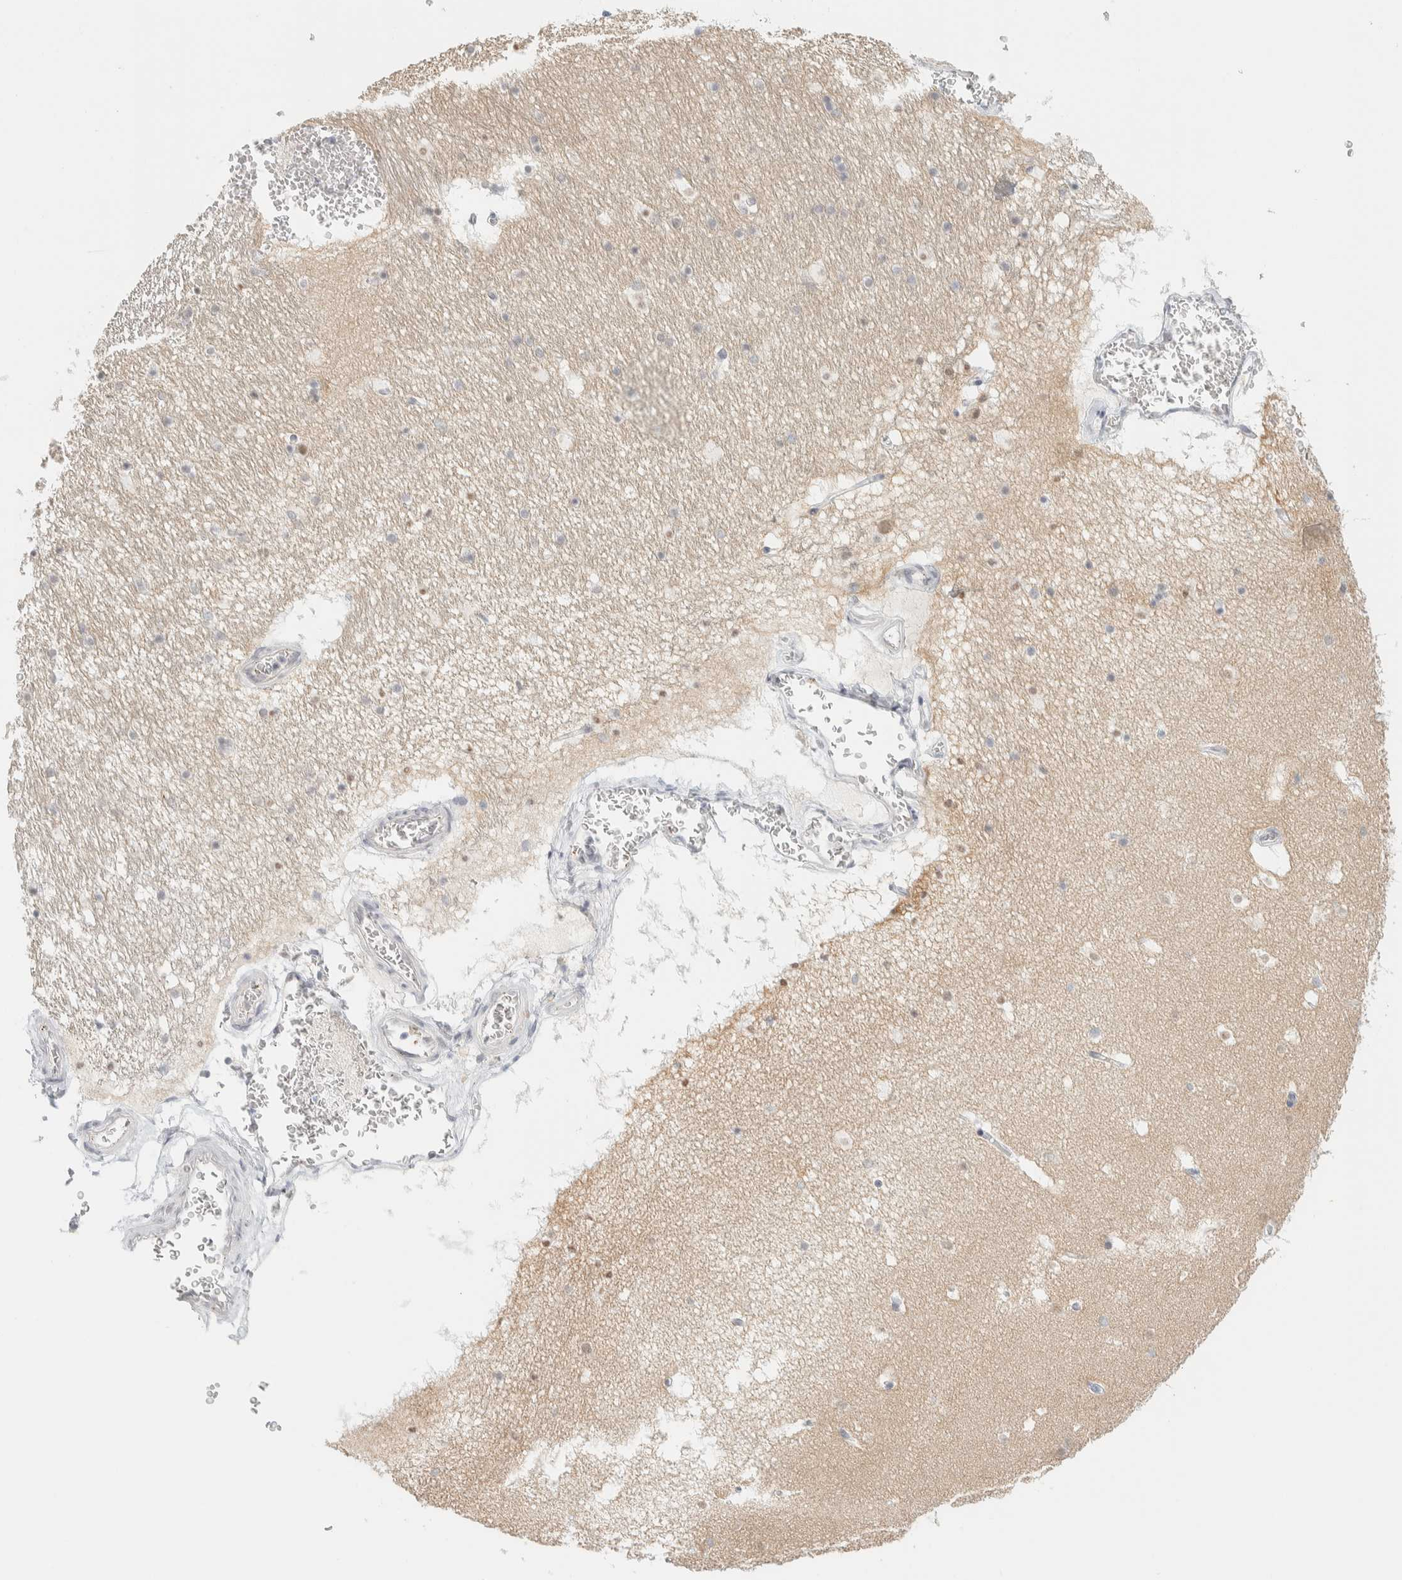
{"staining": {"intensity": "moderate", "quantity": "<25%", "location": "nuclear"}, "tissue": "hippocampus", "cell_type": "Glial cells", "image_type": "normal", "snomed": [{"axis": "morphology", "description": "Normal tissue, NOS"}, {"axis": "topography", "description": "Hippocampus"}], "caption": "Glial cells exhibit moderate nuclear positivity in approximately <25% of cells in benign hippocampus.", "gene": "CDH17", "patient": {"sex": "male", "age": 45}}